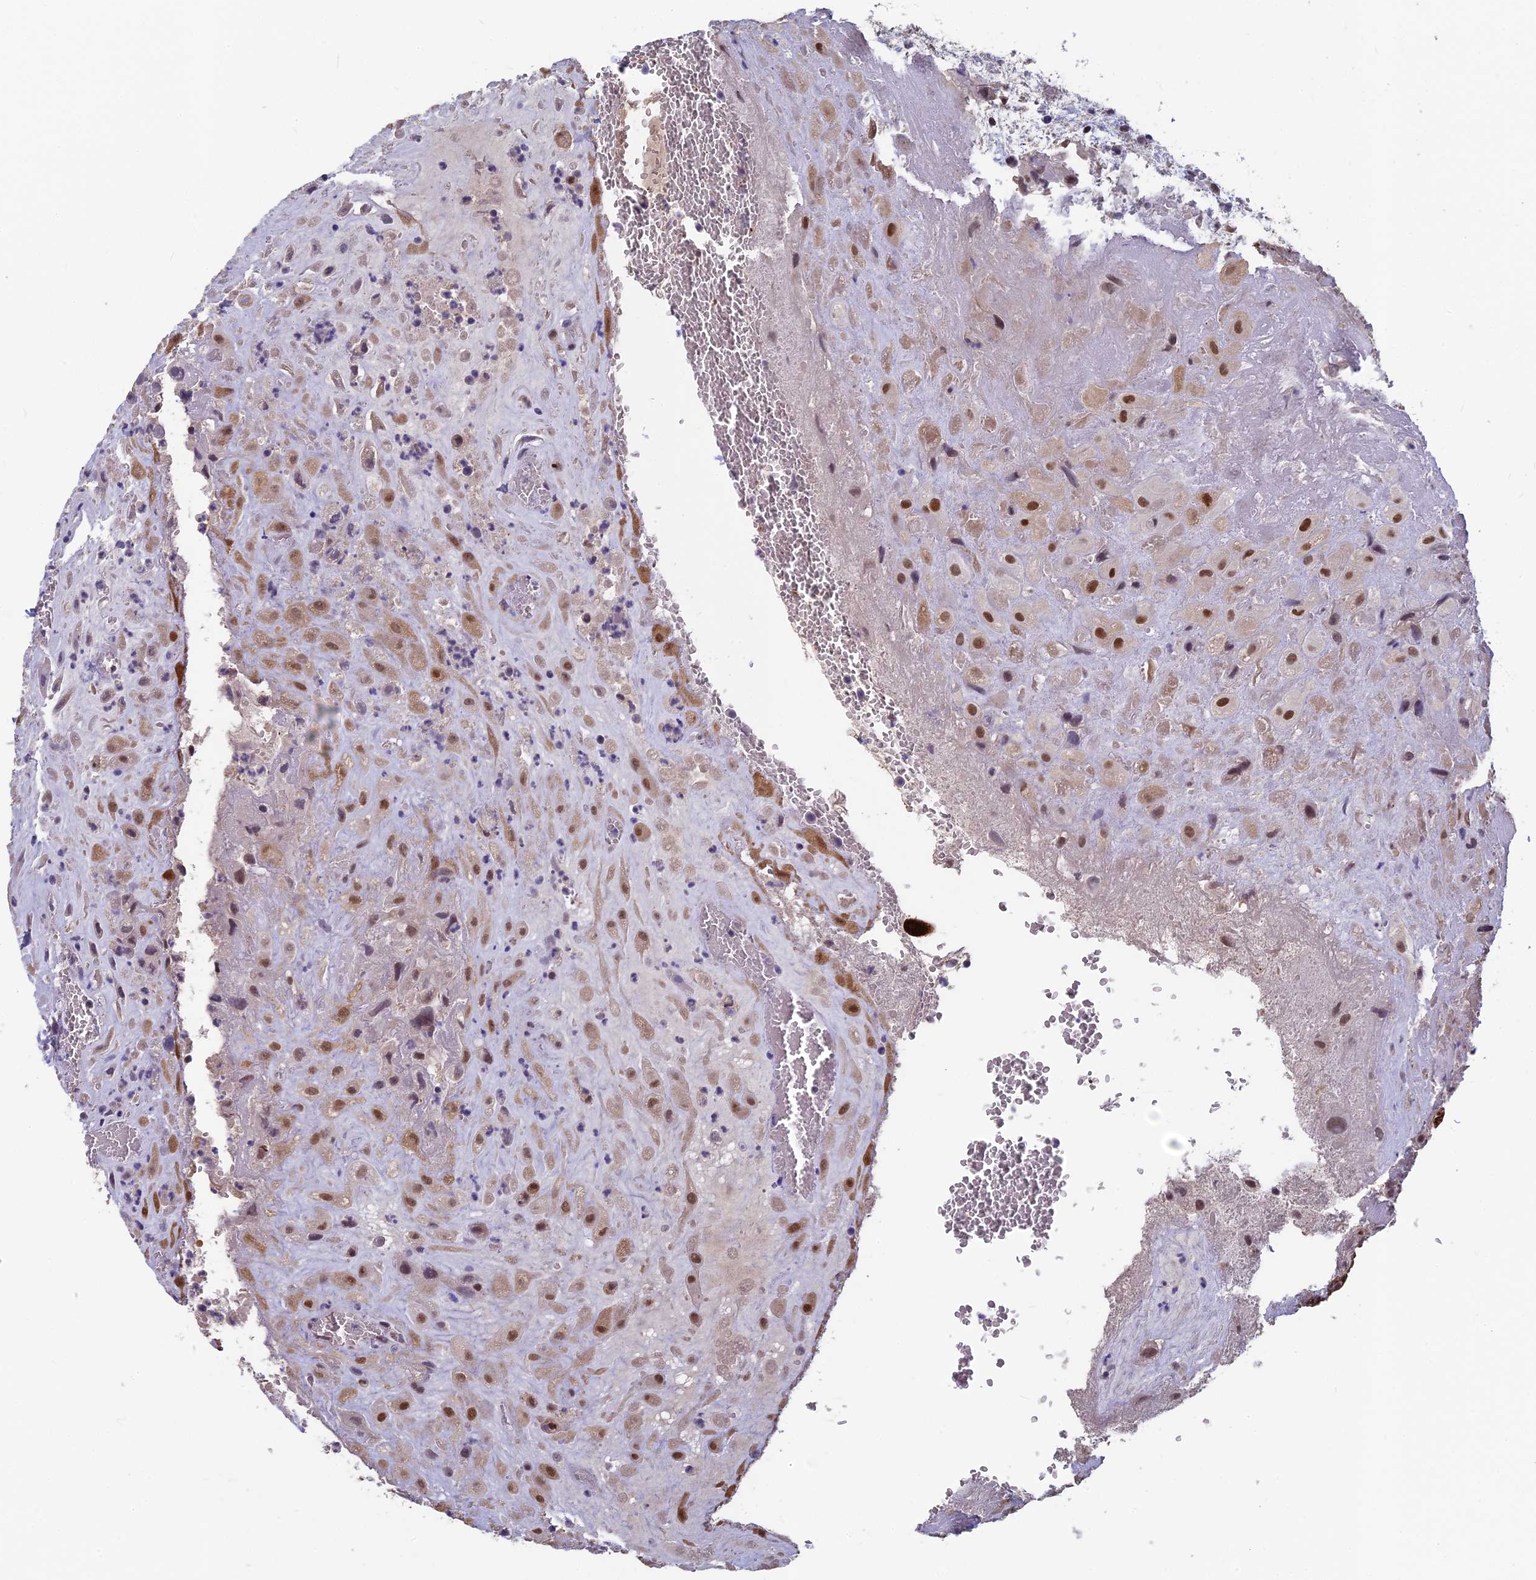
{"staining": {"intensity": "moderate", "quantity": ">75%", "location": "nuclear"}, "tissue": "placenta", "cell_type": "Decidual cells", "image_type": "normal", "snomed": [{"axis": "morphology", "description": "Normal tissue, NOS"}, {"axis": "topography", "description": "Placenta"}], "caption": "Human placenta stained with a brown dye reveals moderate nuclear positive staining in approximately >75% of decidual cells.", "gene": "MT", "patient": {"sex": "female", "age": 35}}